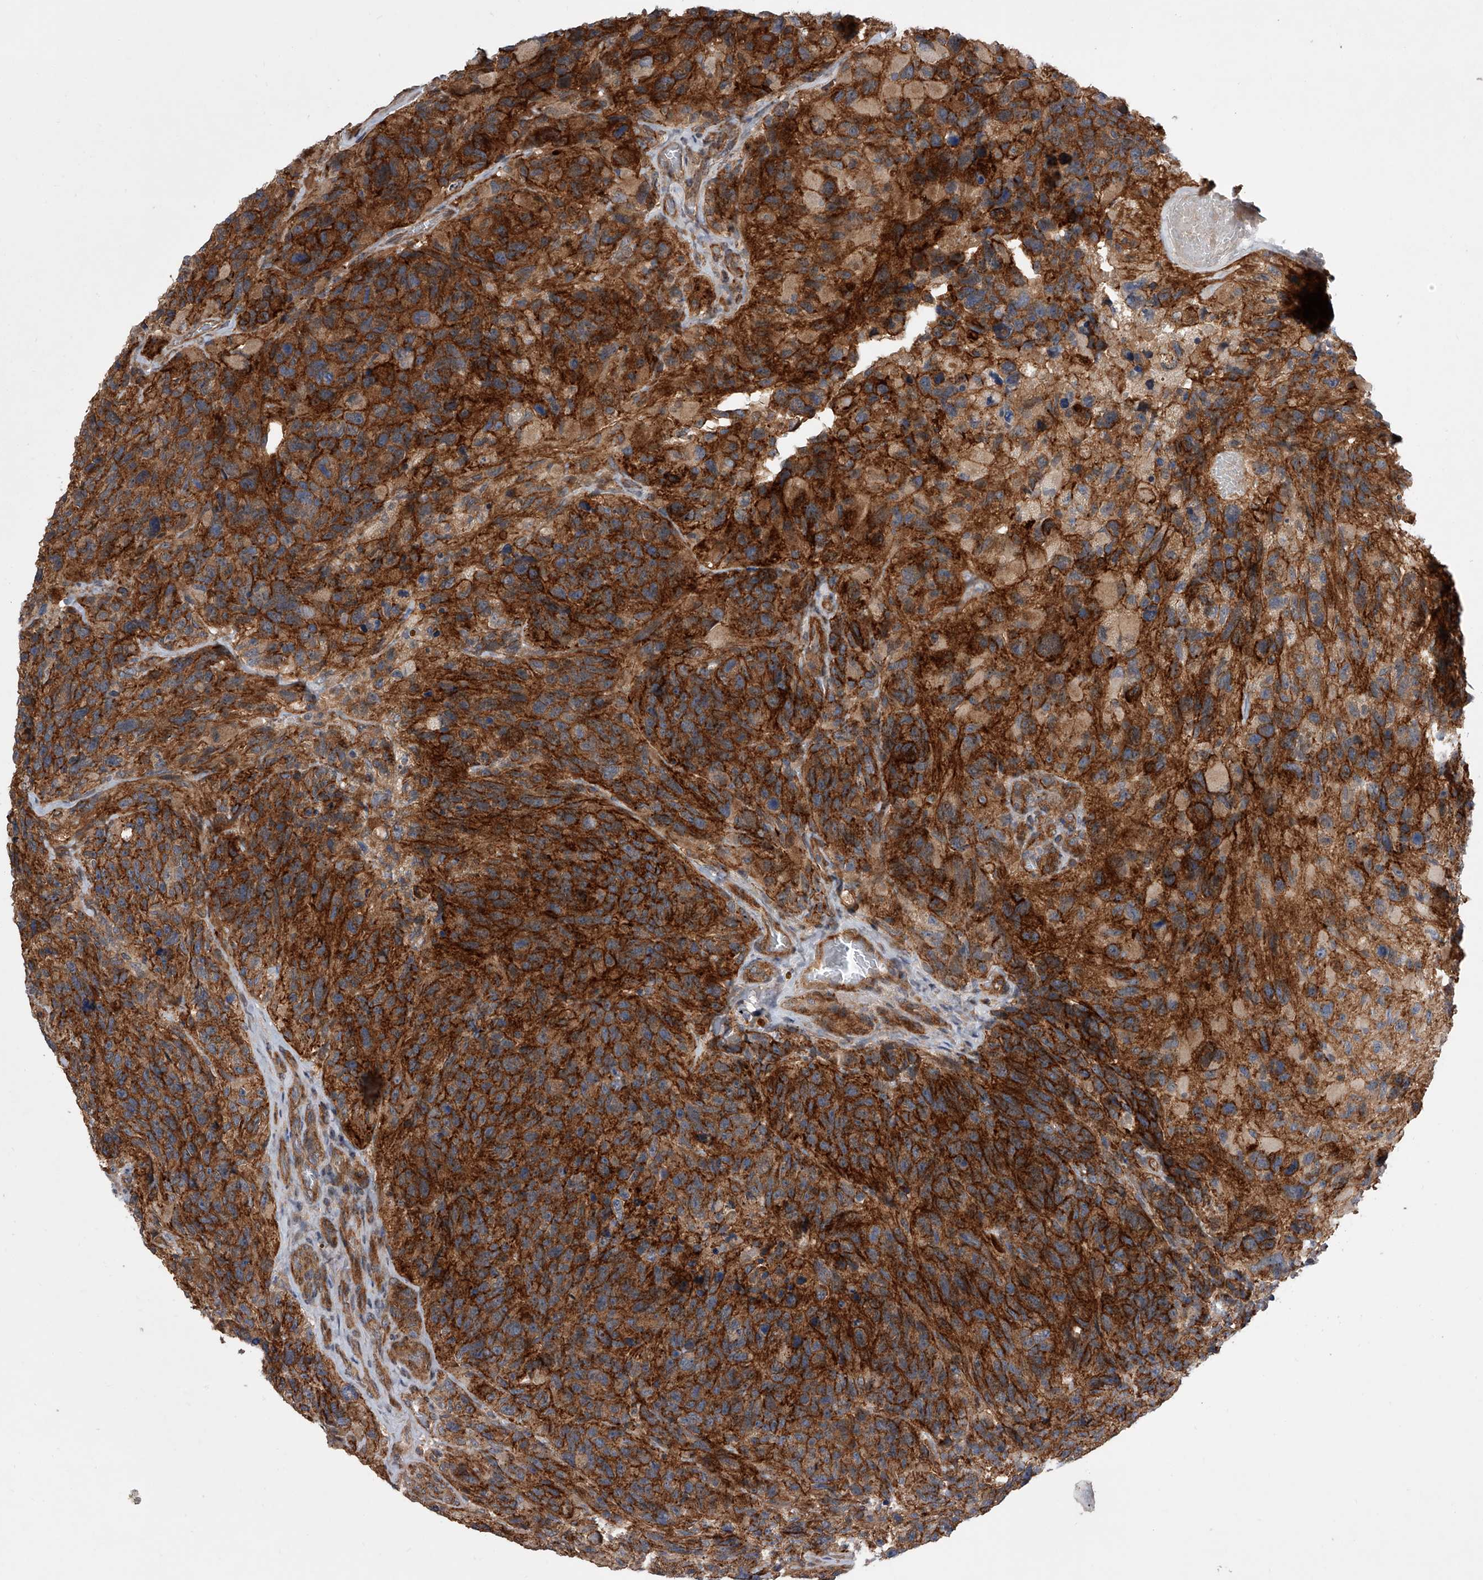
{"staining": {"intensity": "moderate", "quantity": ">75%", "location": "cytoplasmic/membranous"}, "tissue": "glioma", "cell_type": "Tumor cells", "image_type": "cancer", "snomed": [{"axis": "morphology", "description": "Glioma, malignant, High grade"}, {"axis": "topography", "description": "Brain"}], "caption": "A micrograph showing moderate cytoplasmic/membranous expression in about >75% of tumor cells in glioma, as visualized by brown immunohistochemical staining.", "gene": "USP47", "patient": {"sex": "male", "age": 69}}